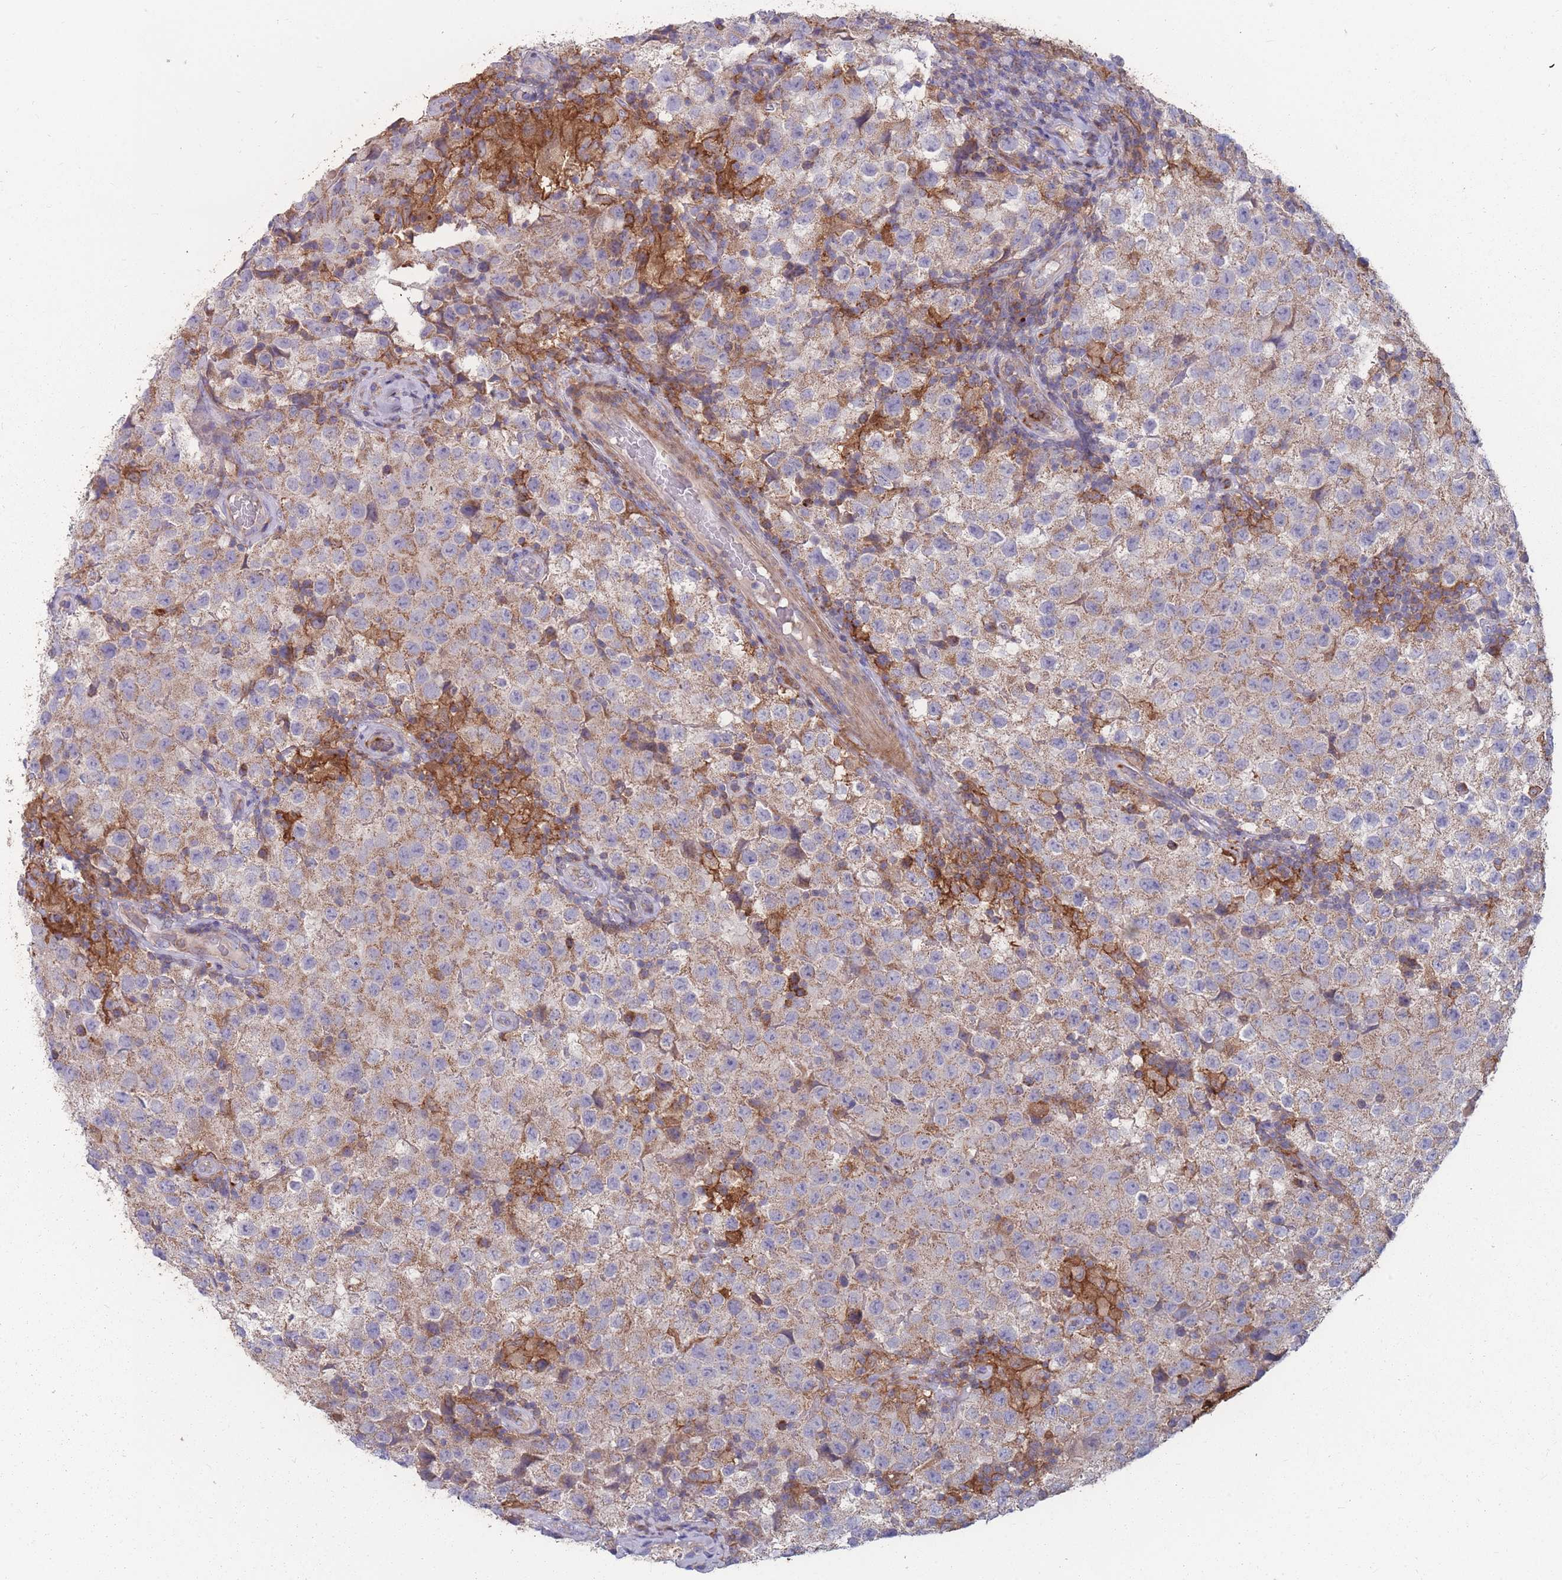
{"staining": {"intensity": "moderate", "quantity": ">75%", "location": "cytoplasmic/membranous"}, "tissue": "testis cancer", "cell_type": "Tumor cells", "image_type": "cancer", "snomed": [{"axis": "morphology", "description": "Seminoma, NOS"}, {"axis": "morphology", "description": "Carcinoma, Embryonal, NOS"}, {"axis": "topography", "description": "Testis"}], "caption": "A medium amount of moderate cytoplasmic/membranous expression is present in about >75% of tumor cells in testis cancer tissue.", "gene": "CD33", "patient": {"sex": "male", "age": 41}}